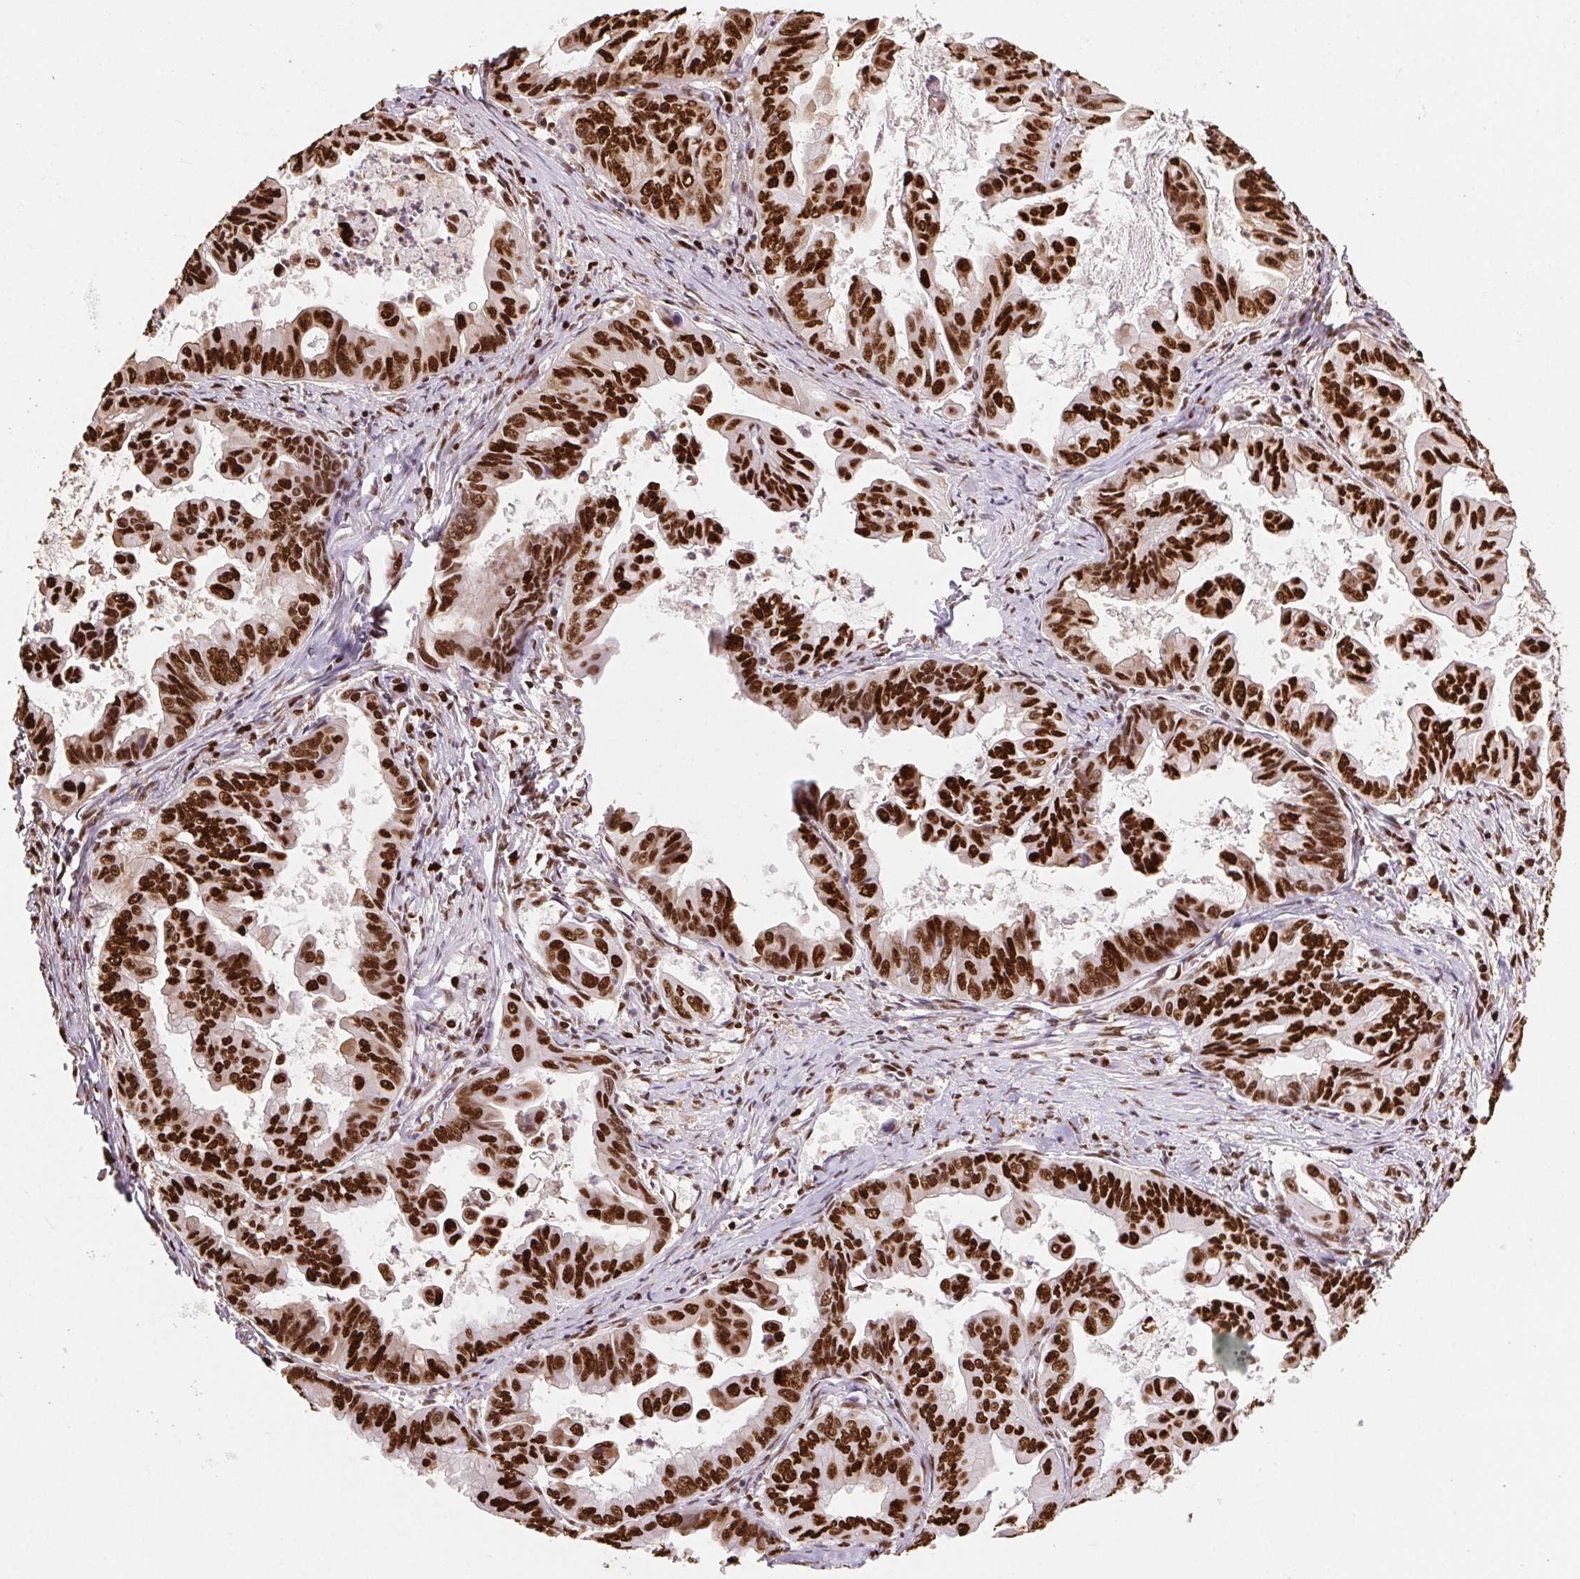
{"staining": {"intensity": "strong", "quantity": ">75%", "location": "nuclear"}, "tissue": "stomach cancer", "cell_type": "Tumor cells", "image_type": "cancer", "snomed": [{"axis": "morphology", "description": "Adenocarcinoma, NOS"}, {"axis": "topography", "description": "Stomach, upper"}], "caption": "Tumor cells reveal high levels of strong nuclear staining in about >75% of cells in human stomach cancer (adenocarcinoma).", "gene": "SET", "patient": {"sex": "male", "age": 80}}